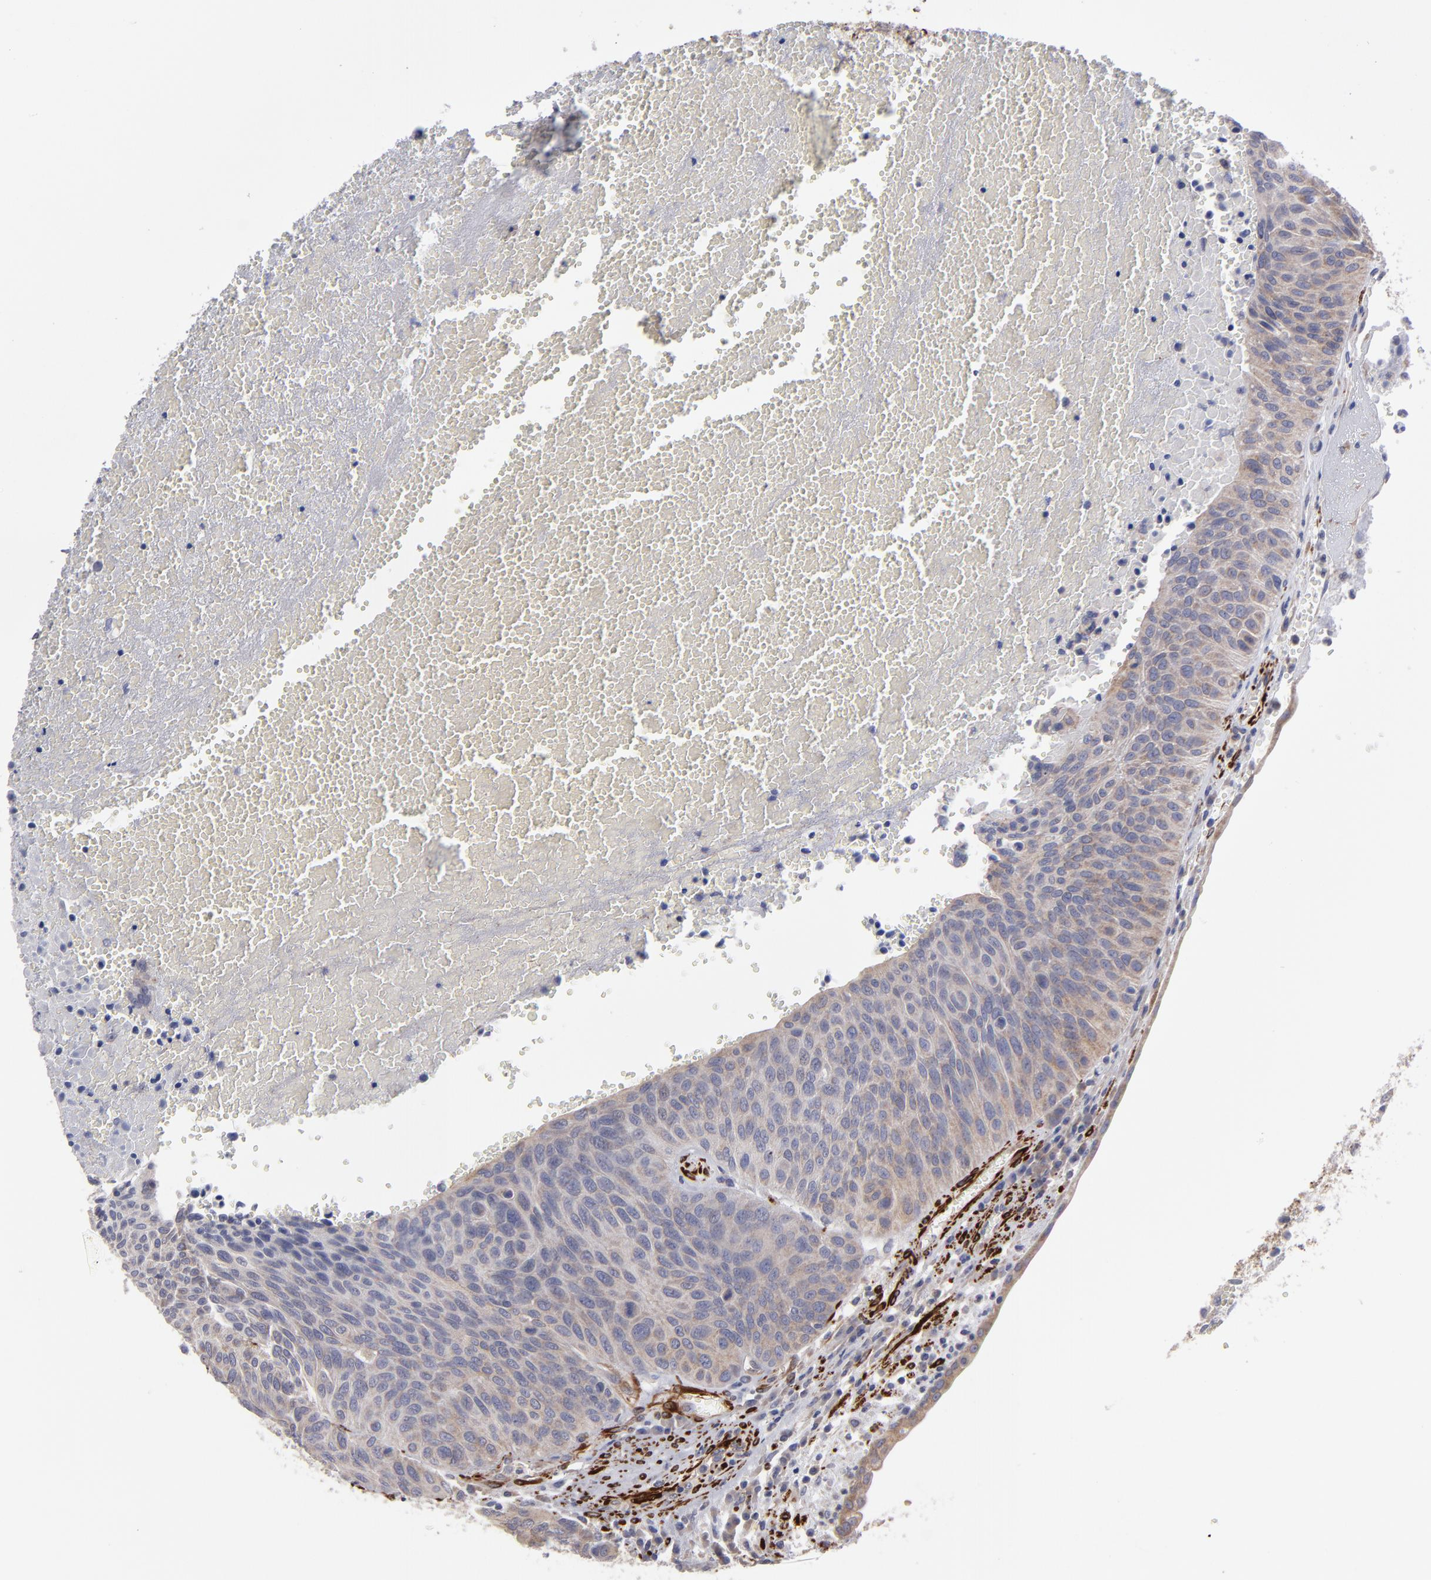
{"staining": {"intensity": "weak", "quantity": "25%-75%", "location": "cytoplasmic/membranous"}, "tissue": "urothelial cancer", "cell_type": "Tumor cells", "image_type": "cancer", "snomed": [{"axis": "morphology", "description": "Urothelial carcinoma, High grade"}, {"axis": "topography", "description": "Urinary bladder"}], "caption": "The immunohistochemical stain shows weak cytoplasmic/membranous staining in tumor cells of urothelial carcinoma (high-grade) tissue.", "gene": "SLMAP", "patient": {"sex": "male", "age": 66}}